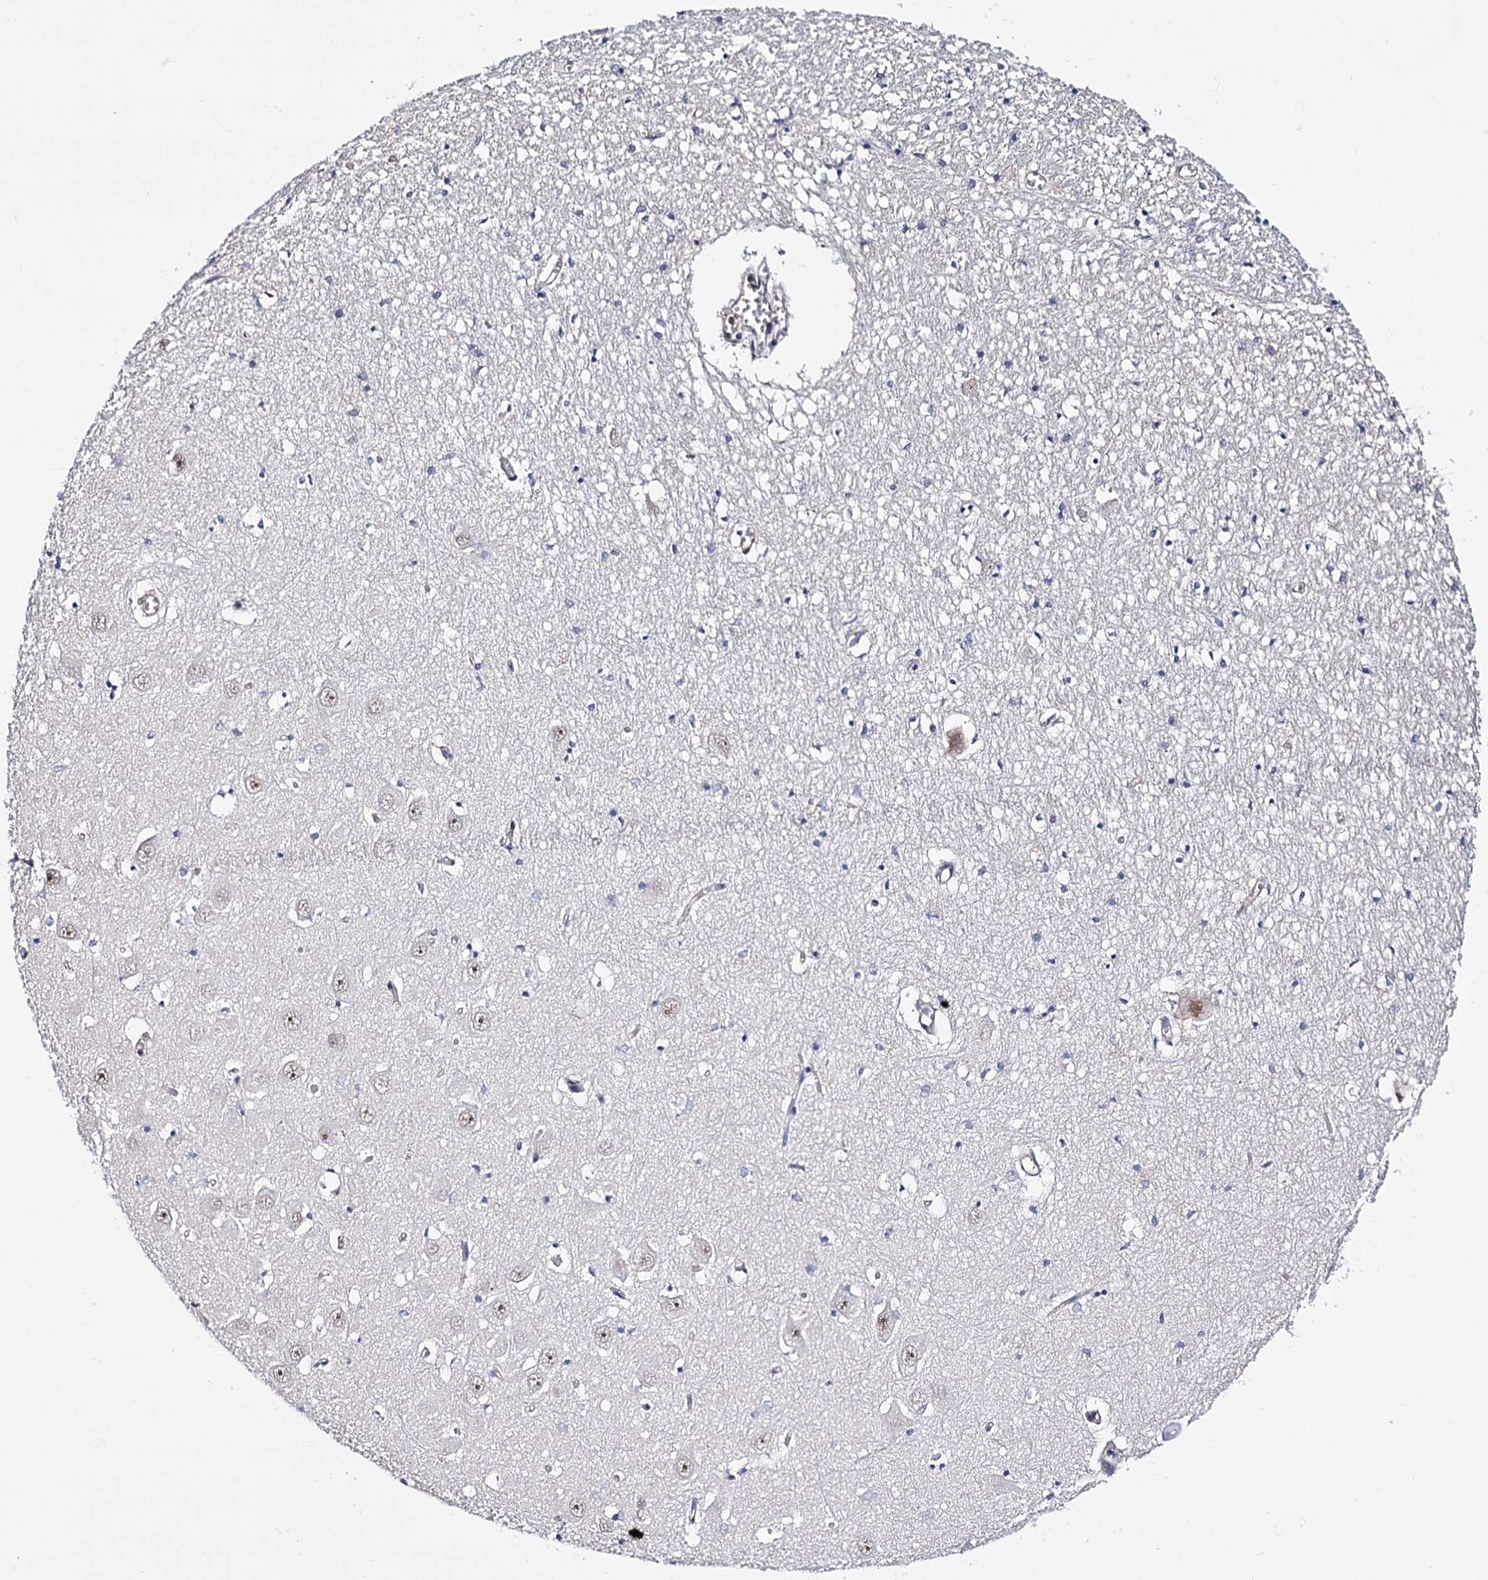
{"staining": {"intensity": "negative", "quantity": "none", "location": "none"}, "tissue": "hippocampus", "cell_type": "Glial cells", "image_type": "normal", "snomed": [{"axis": "morphology", "description": "Normal tissue, NOS"}, {"axis": "topography", "description": "Hippocampus"}], "caption": "Hippocampus was stained to show a protein in brown. There is no significant positivity in glial cells. Nuclei are stained in blue.", "gene": "CHMP7", "patient": {"sex": "male", "age": 70}}